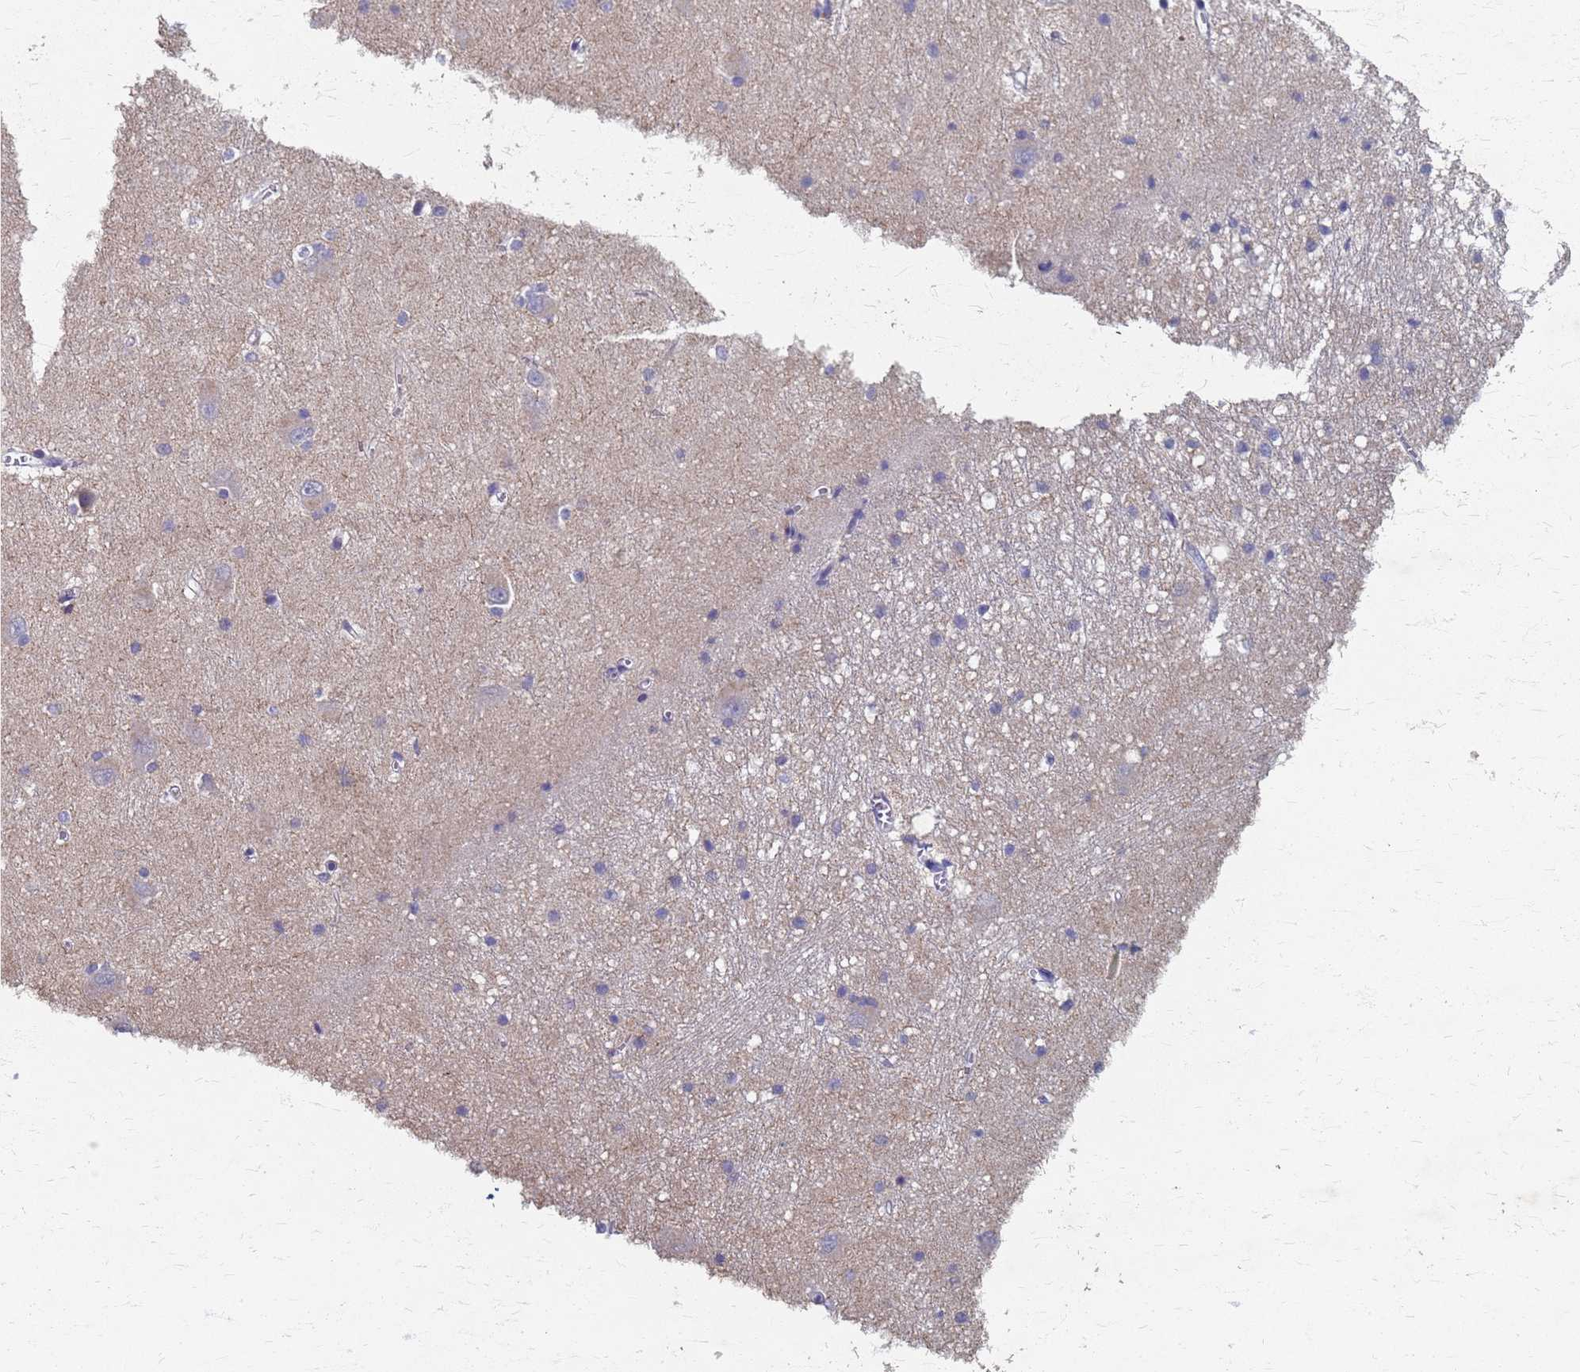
{"staining": {"intensity": "negative", "quantity": "none", "location": "none"}, "tissue": "caudate", "cell_type": "Glial cells", "image_type": "normal", "snomed": [{"axis": "morphology", "description": "Normal tissue, NOS"}, {"axis": "topography", "description": "Lateral ventricle wall"}], "caption": "Immunohistochemistry photomicrograph of benign caudate: caudate stained with DAB (3,3'-diaminobenzidine) exhibits no significant protein staining in glial cells.", "gene": "KRCC1", "patient": {"sex": "male", "age": 37}}